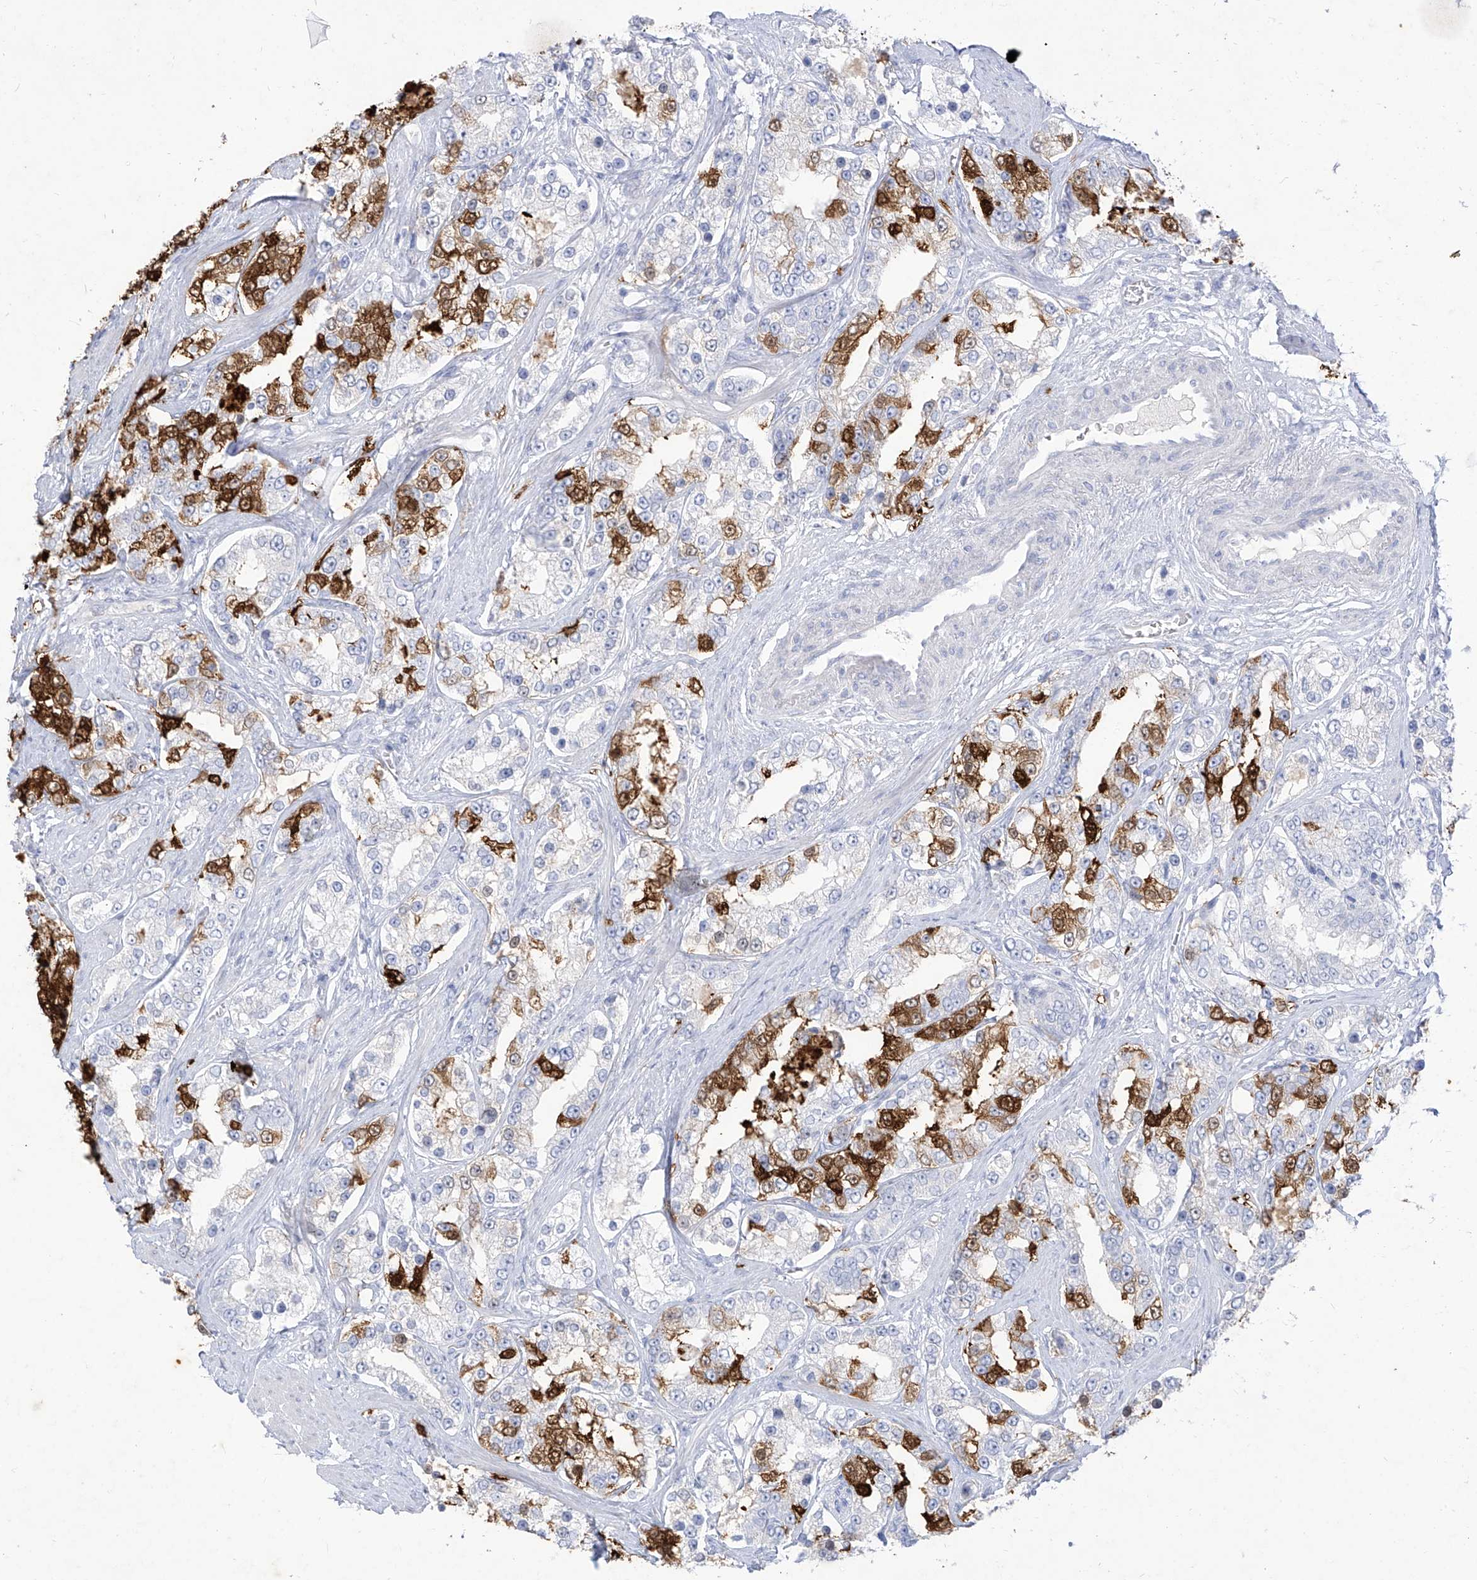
{"staining": {"intensity": "strong", "quantity": "<25%", "location": "cytoplasmic/membranous"}, "tissue": "prostate cancer", "cell_type": "Tumor cells", "image_type": "cancer", "snomed": [{"axis": "morphology", "description": "Normal tissue, NOS"}, {"axis": "morphology", "description": "Adenocarcinoma, High grade"}, {"axis": "topography", "description": "Prostate"}], "caption": "Prostate cancer stained with a brown dye reveals strong cytoplasmic/membranous positive expression in about <25% of tumor cells.", "gene": "TGM4", "patient": {"sex": "male", "age": 83}}